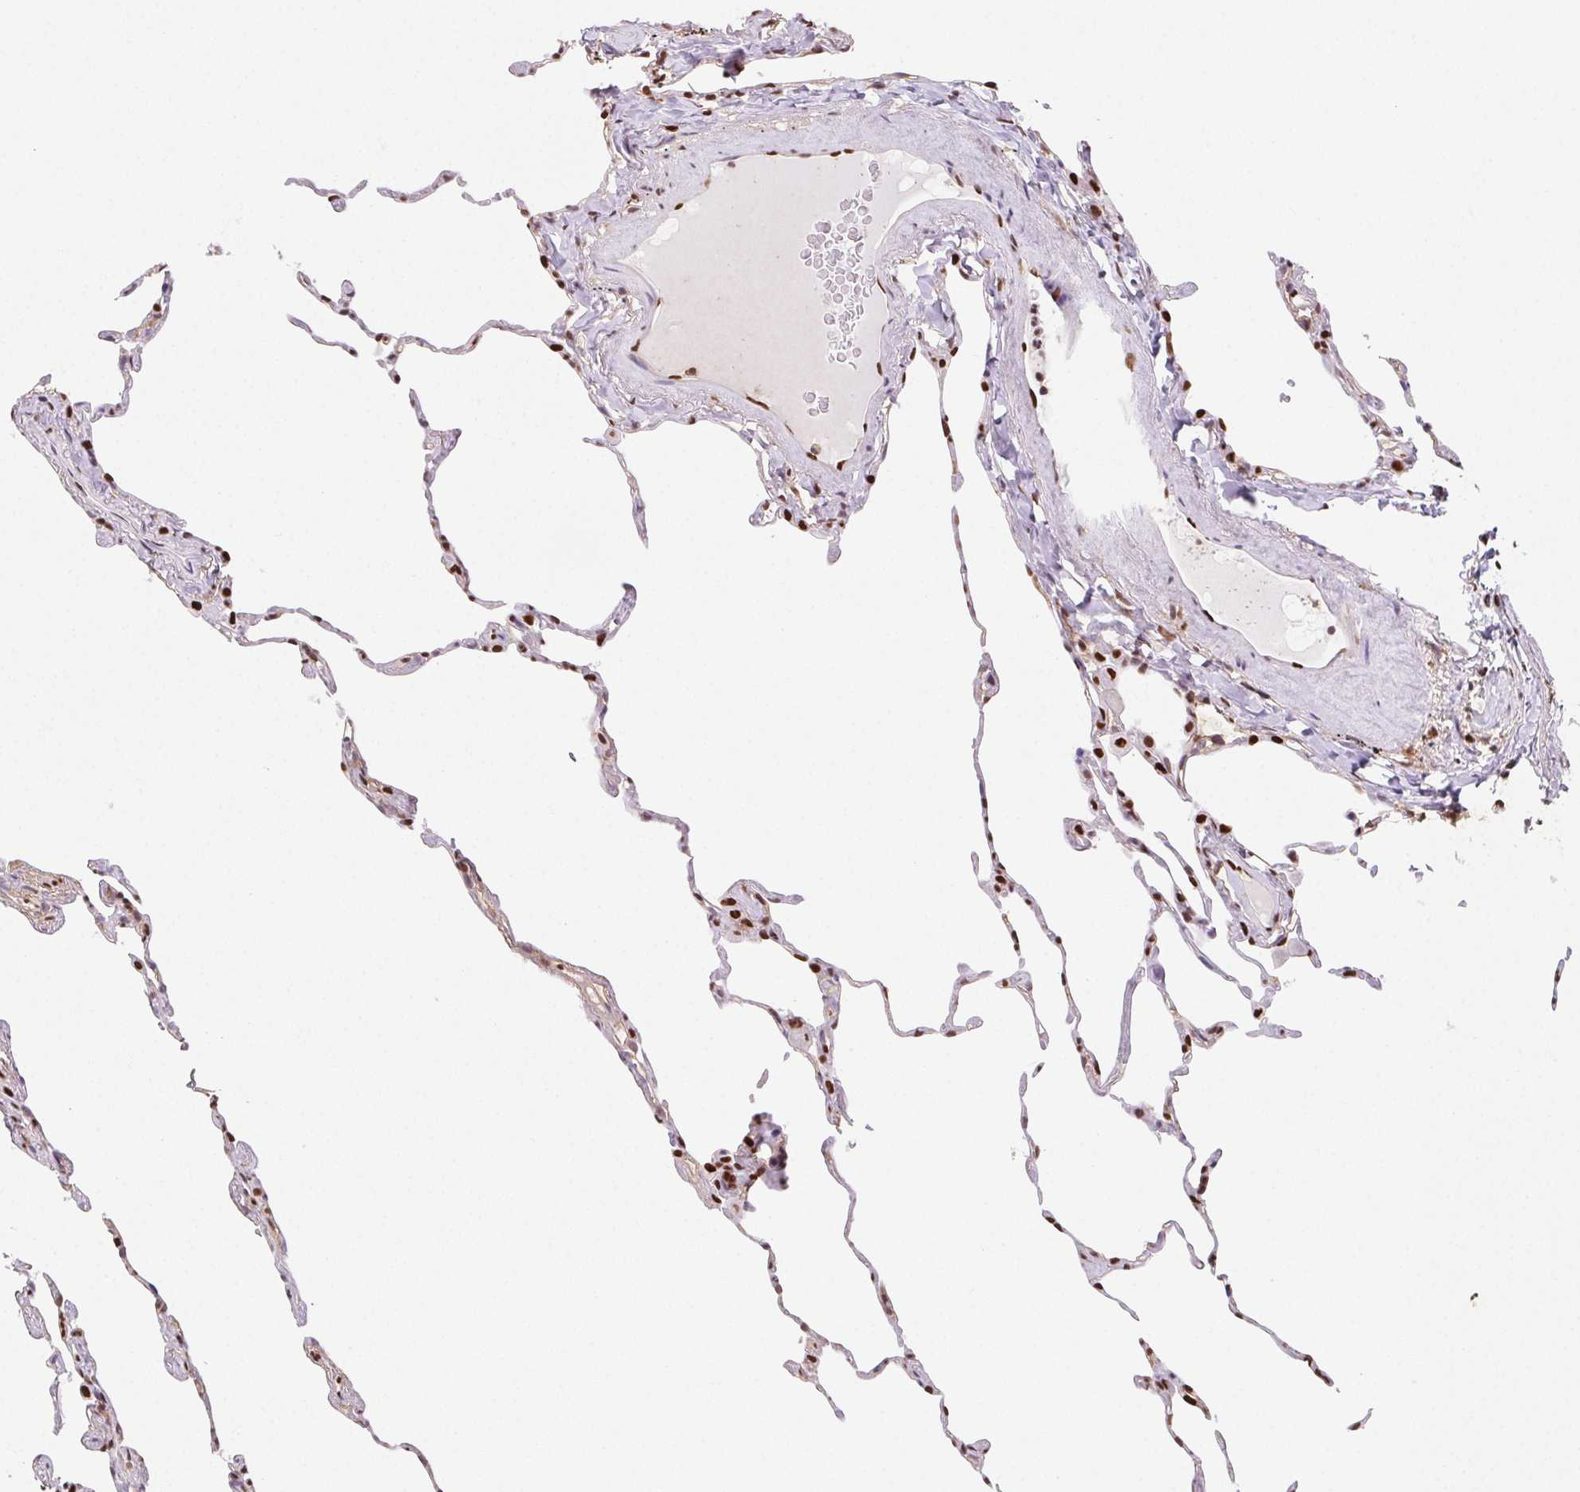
{"staining": {"intensity": "moderate", "quantity": "25%-75%", "location": "nuclear"}, "tissue": "lung", "cell_type": "Alveolar cells", "image_type": "normal", "snomed": [{"axis": "morphology", "description": "Normal tissue, NOS"}, {"axis": "topography", "description": "Lung"}], "caption": "The histopathology image exhibits a brown stain indicating the presence of a protein in the nuclear of alveolar cells in lung.", "gene": "SETSIP", "patient": {"sex": "female", "age": 57}}